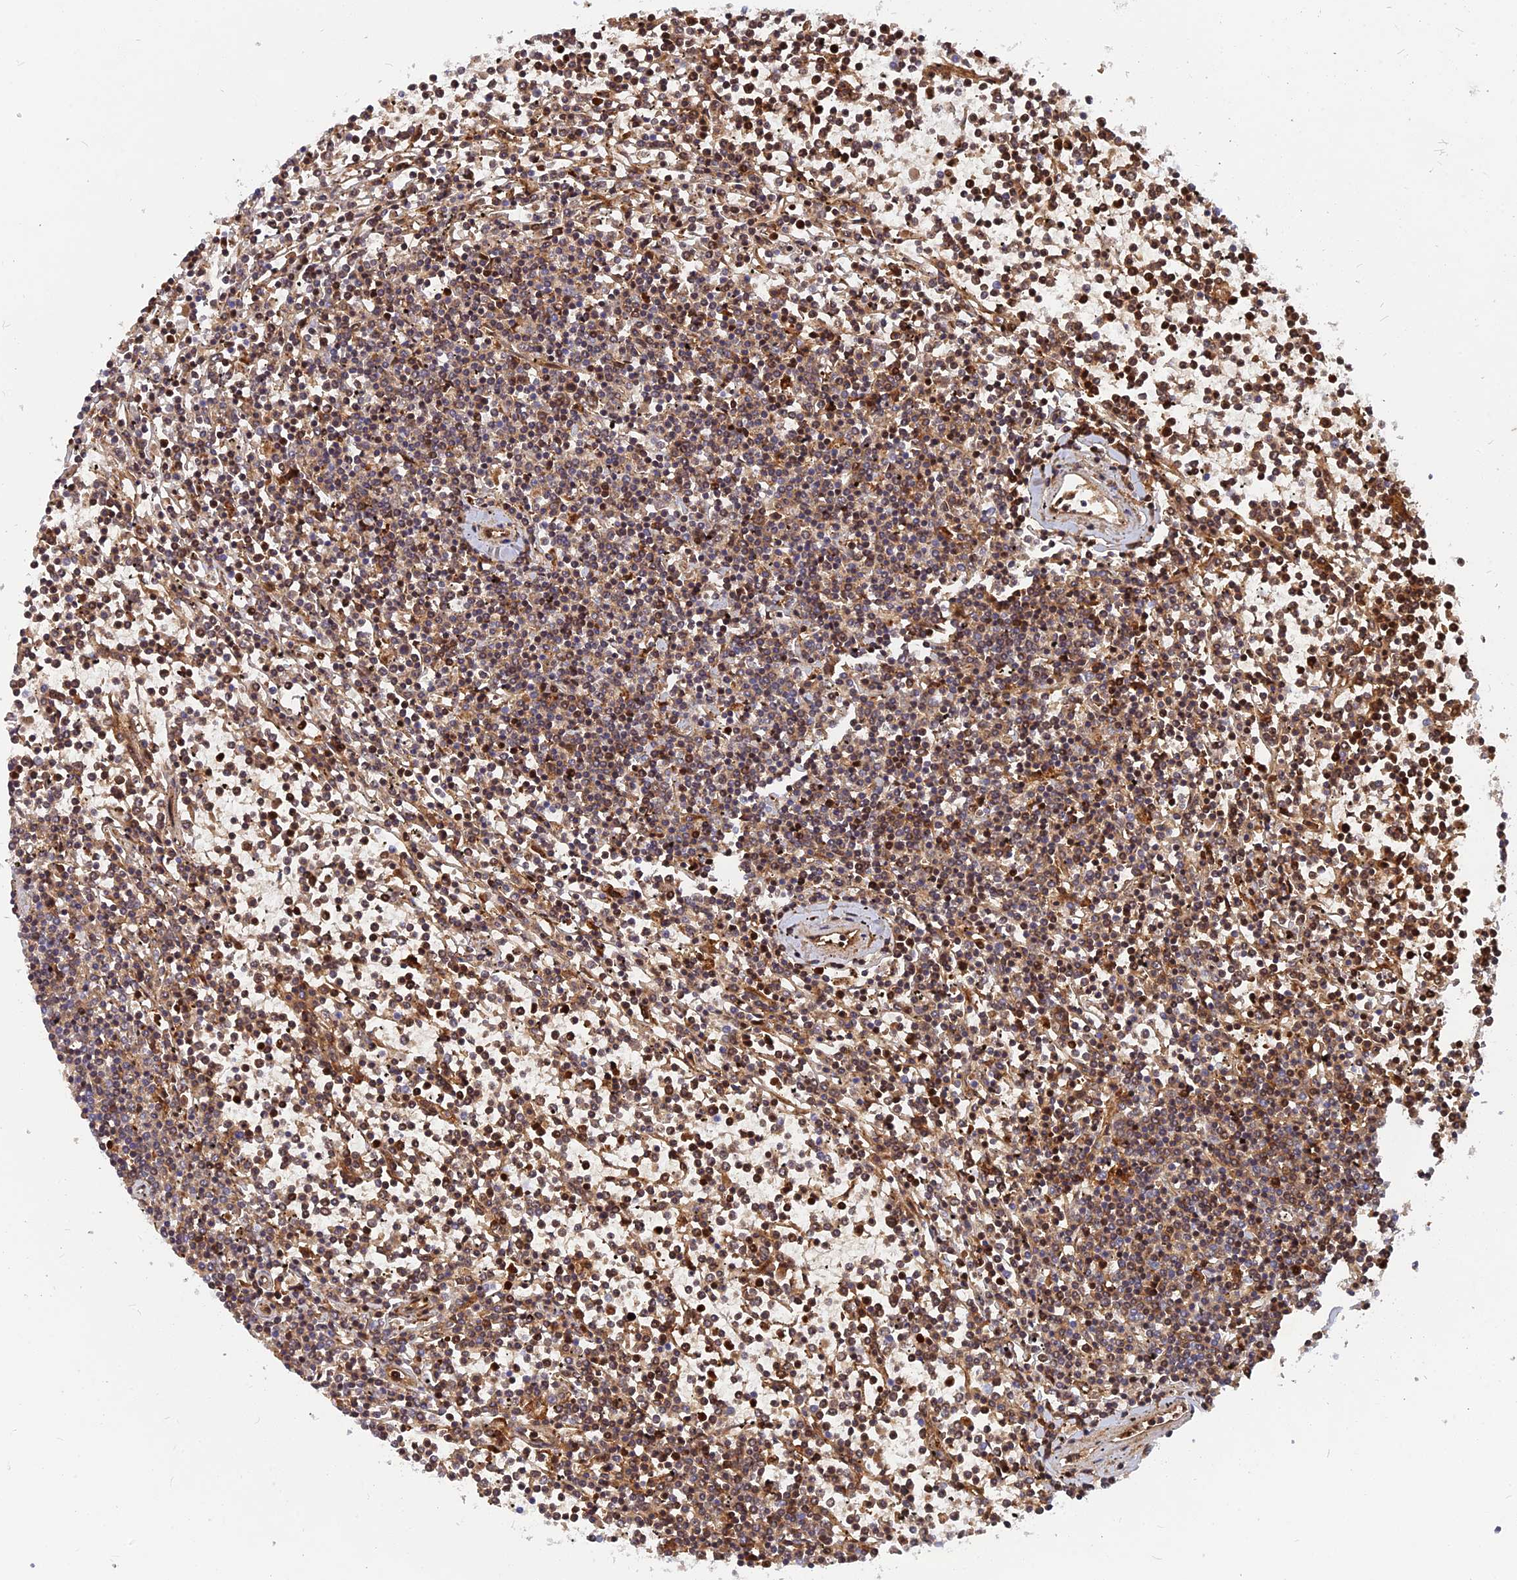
{"staining": {"intensity": "moderate", "quantity": "25%-75%", "location": "nuclear"}, "tissue": "lymphoma", "cell_type": "Tumor cells", "image_type": "cancer", "snomed": [{"axis": "morphology", "description": "Malignant lymphoma, non-Hodgkin's type, Low grade"}, {"axis": "topography", "description": "Spleen"}], "caption": "A photomicrograph showing moderate nuclear positivity in approximately 25%-75% of tumor cells in lymphoma, as visualized by brown immunohistochemical staining.", "gene": "ARL2BP", "patient": {"sex": "female", "age": 19}}